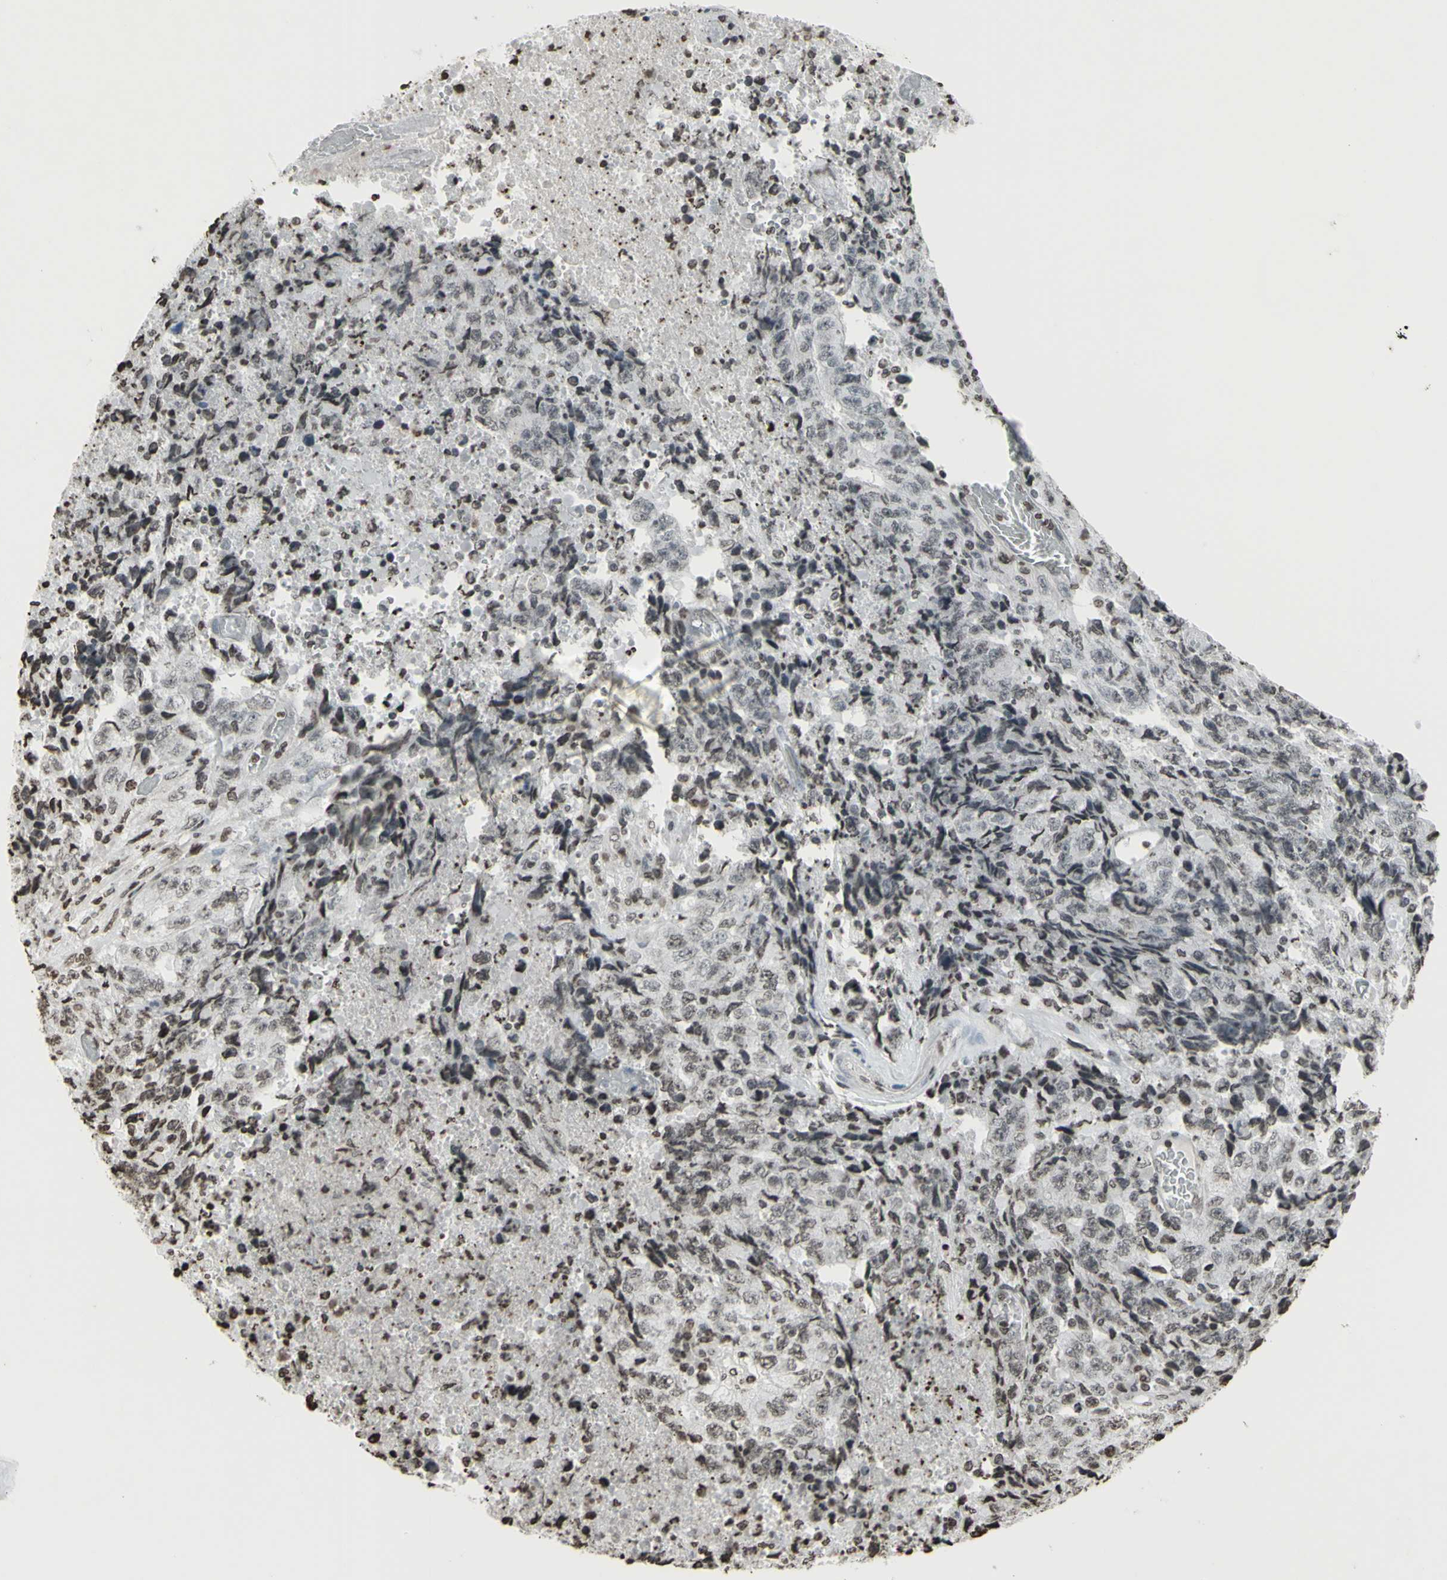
{"staining": {"intensity": "negative", "quantity": "none", "location": "none"}, "tissue": "testis cancer", "cell_type": "Tumor cells", "image_type": "cancer", "snomed": [{"axis": "morphology", "description": "Necrosis, NOS"}, {"axis": "morphology", "description": "Carcinoma, Embryonal, NOS"}, {"axis": "topography", "description": "Testis"}], "caption": "Image shows no significant protein expression in tumor cells of testis cancer.", "gene": "CD79B", "patient": {"sex": "male", "age": 19}}